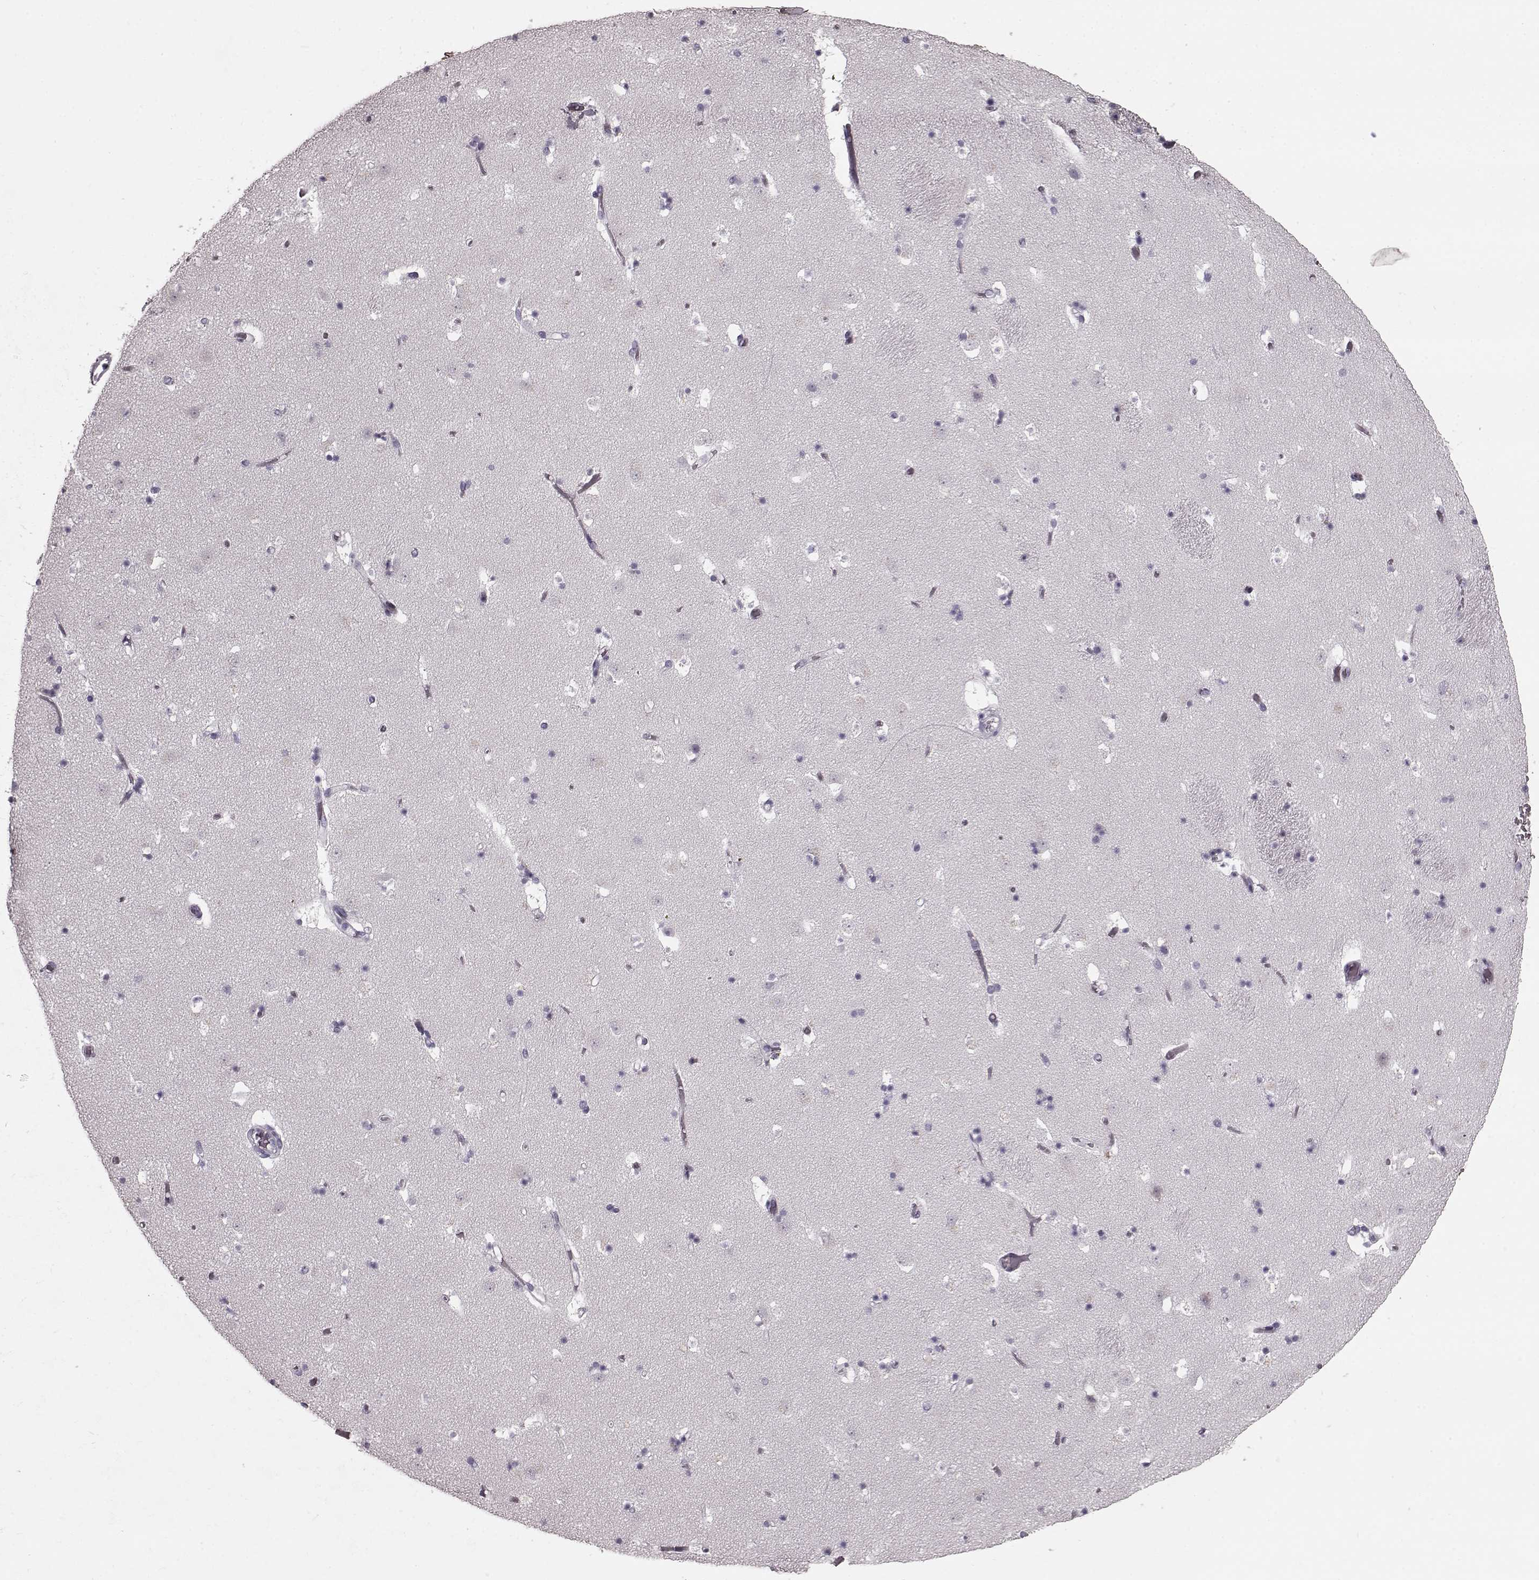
{"staining": {"intensity": "negative", "quantity": "none", "location": "none"}, "tissue": "caudate", "cell_type": "Glial cells", "image_type": "normal", "snomed": [{"axis": "morphology", "description": "Normal tissue, NOS"}, {"axis": "topography", "description": "Lateral ventricle wall"}], "caption": "The photomicrograph exhibits no staining of glial cells in benign caudate. (Stains: DAB (3,3'-diaminobenzidine) immunohistochemistry (IHC) with hematoxylin counter stain, Microscopy: brightfield microscopy at high magnification).", "gene": "CST7", "patient": {"sex": "female", "age": 42}}